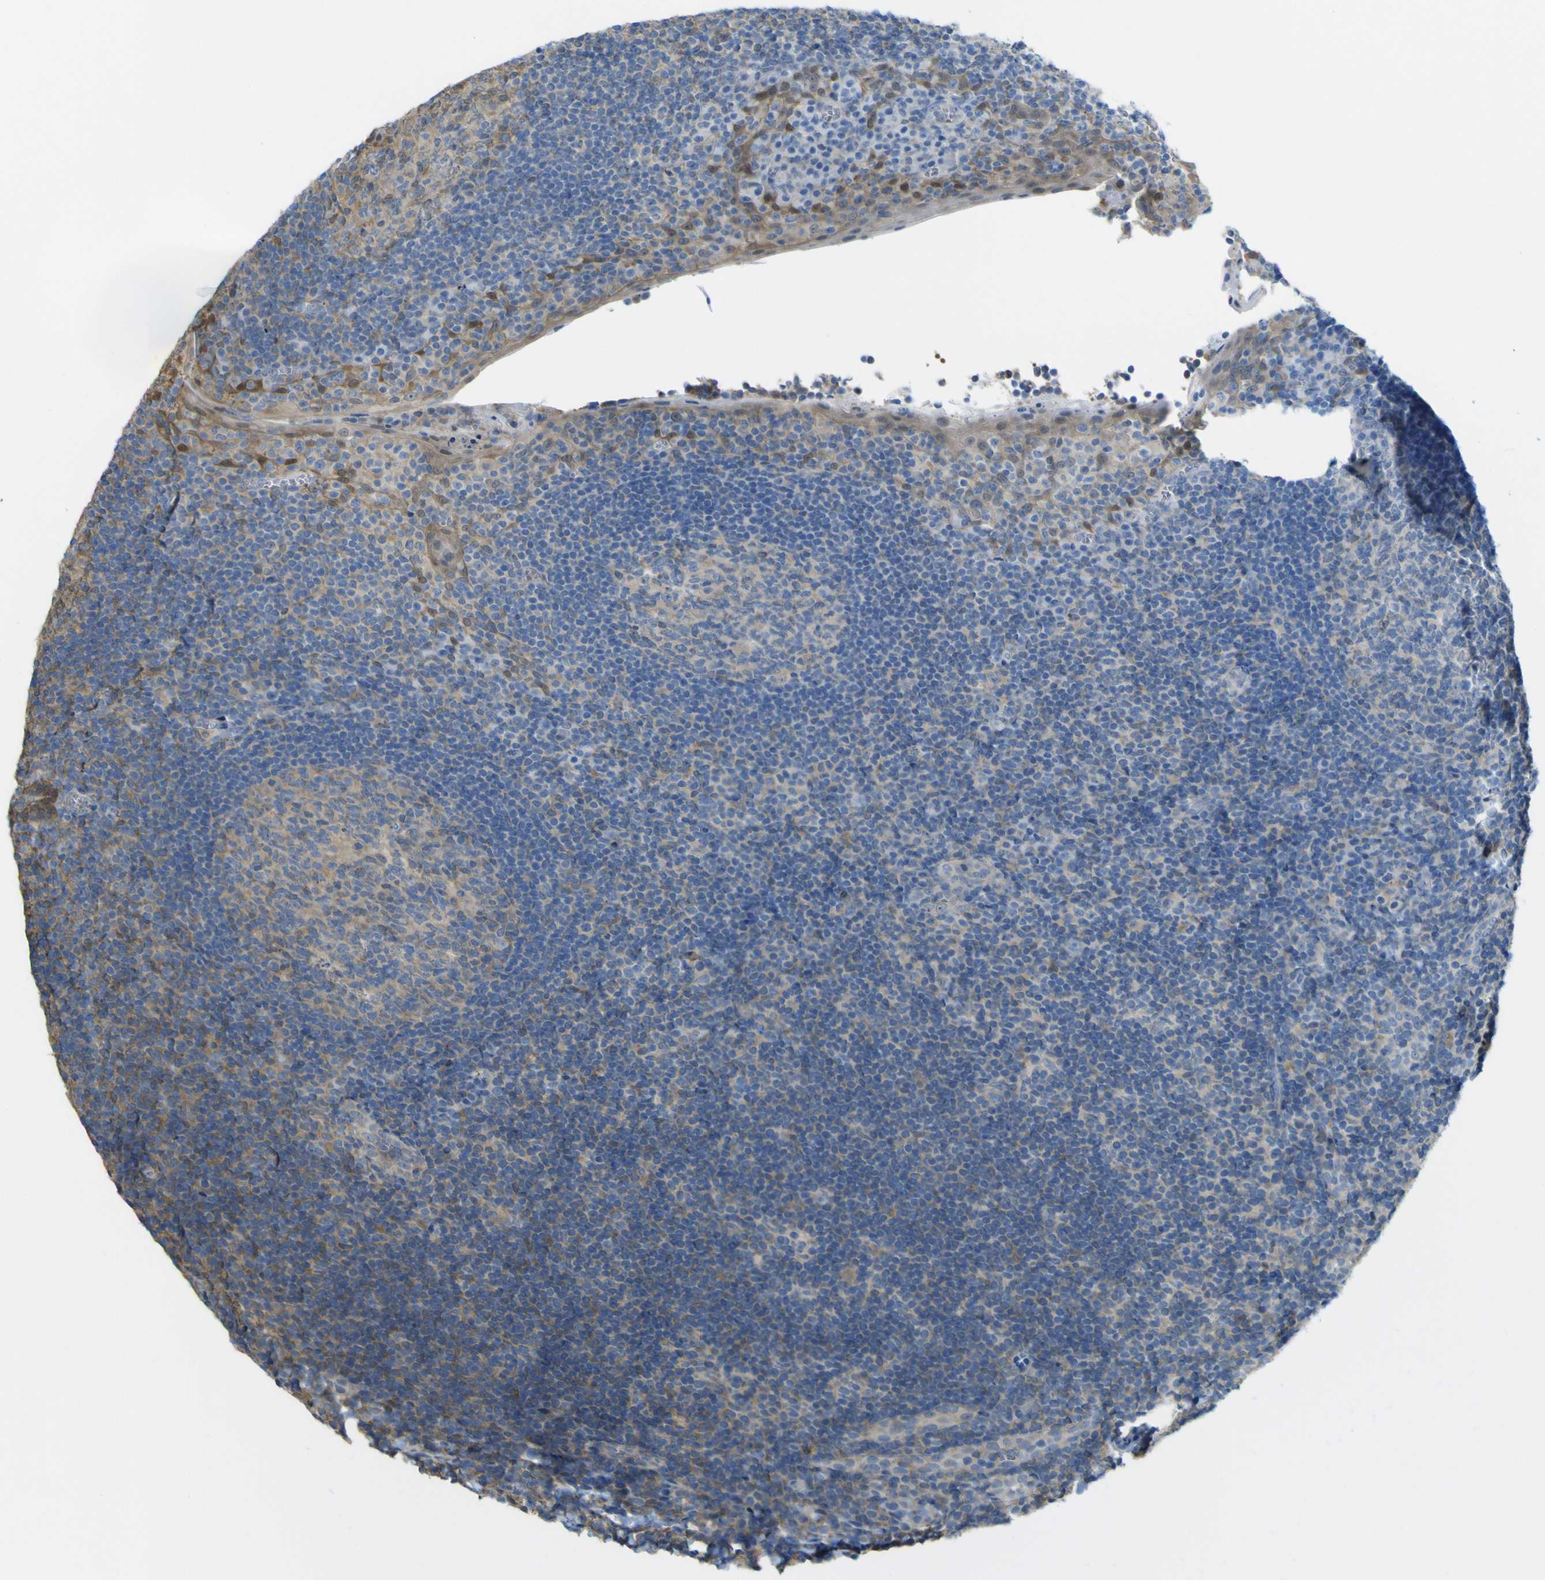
{"staining": {"intensity": "moderate", "quantity": "25%-75%", "location": "cytoplasmic/membranous"}, "tissue": "tonsil", "cell_type": "Germinal center cells", "image_type": "normal", "snomed": [{"axis": "morphology", "description": "Normal tissue, NOS"}, {"axis": "topography", "description": "Tonsil"}], "caption": "This micrograph shows IHC staining of unremarkable tonsil, with medium moderate cytoplasmic/membranous staining in about 25%-75% of germinal center cells.", "gene": "ABHD3", "patient": {"sex": "male", "age": 37}}